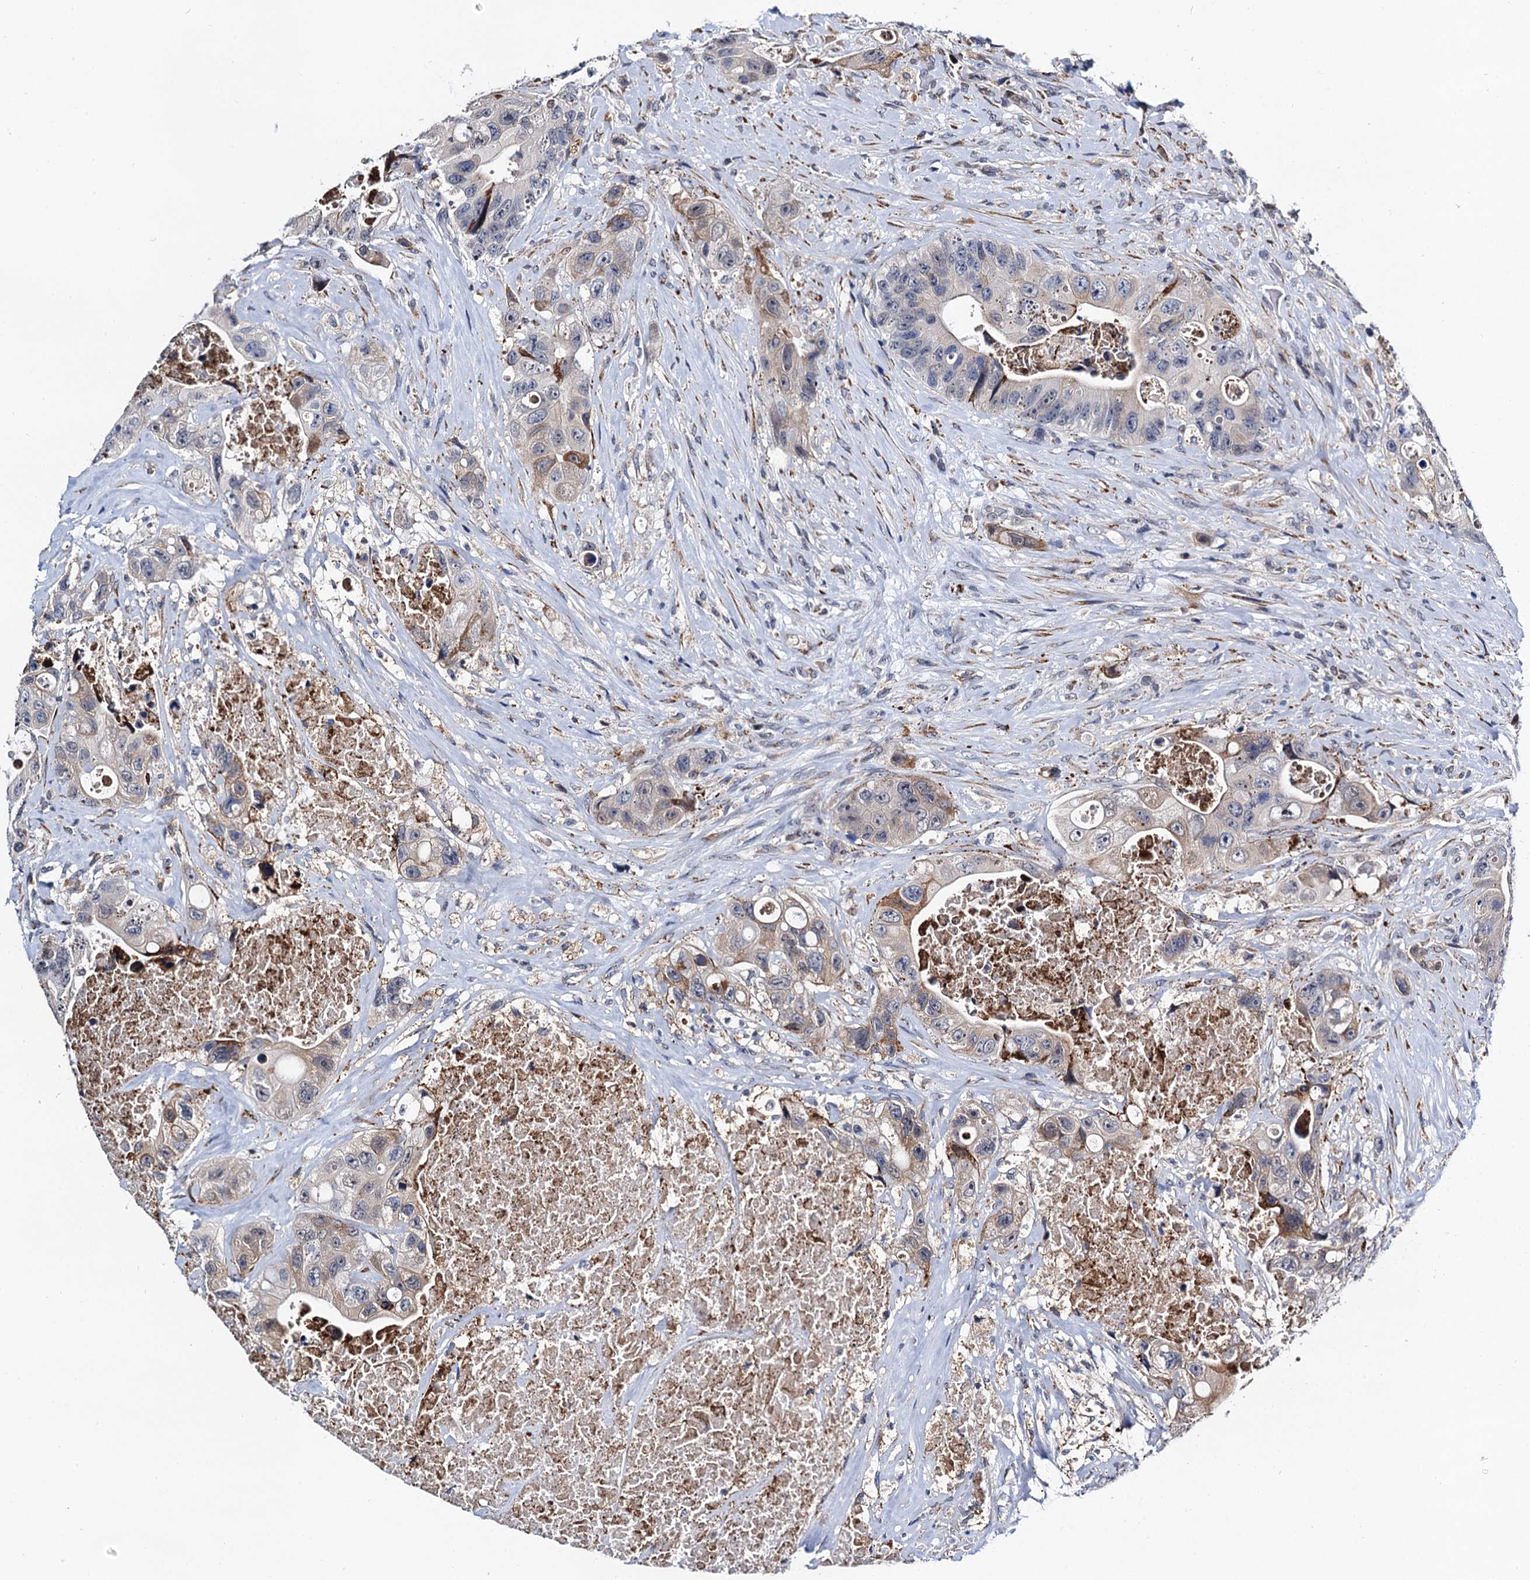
{"staining": {"intensity": "weak", "quantity": "<25%", "location": "cytoplasmic/membranous"}, "tissue": "colorectal cancer", "cell_type": "Tumor cells", "image_type": "cancer", "snomed": [{"axis": "morphology", "description": "Adenocarcinoma, NOS"}, {"axis": "topography", "description": "Colon"}], "caption": "Immunohistochemistry (IHC) of human adenocarcinoma (colorectal) exhibits no staining in tumor cells.", "gene": "SLC7A10", "patient": {"sex": "female", "age": 46}}